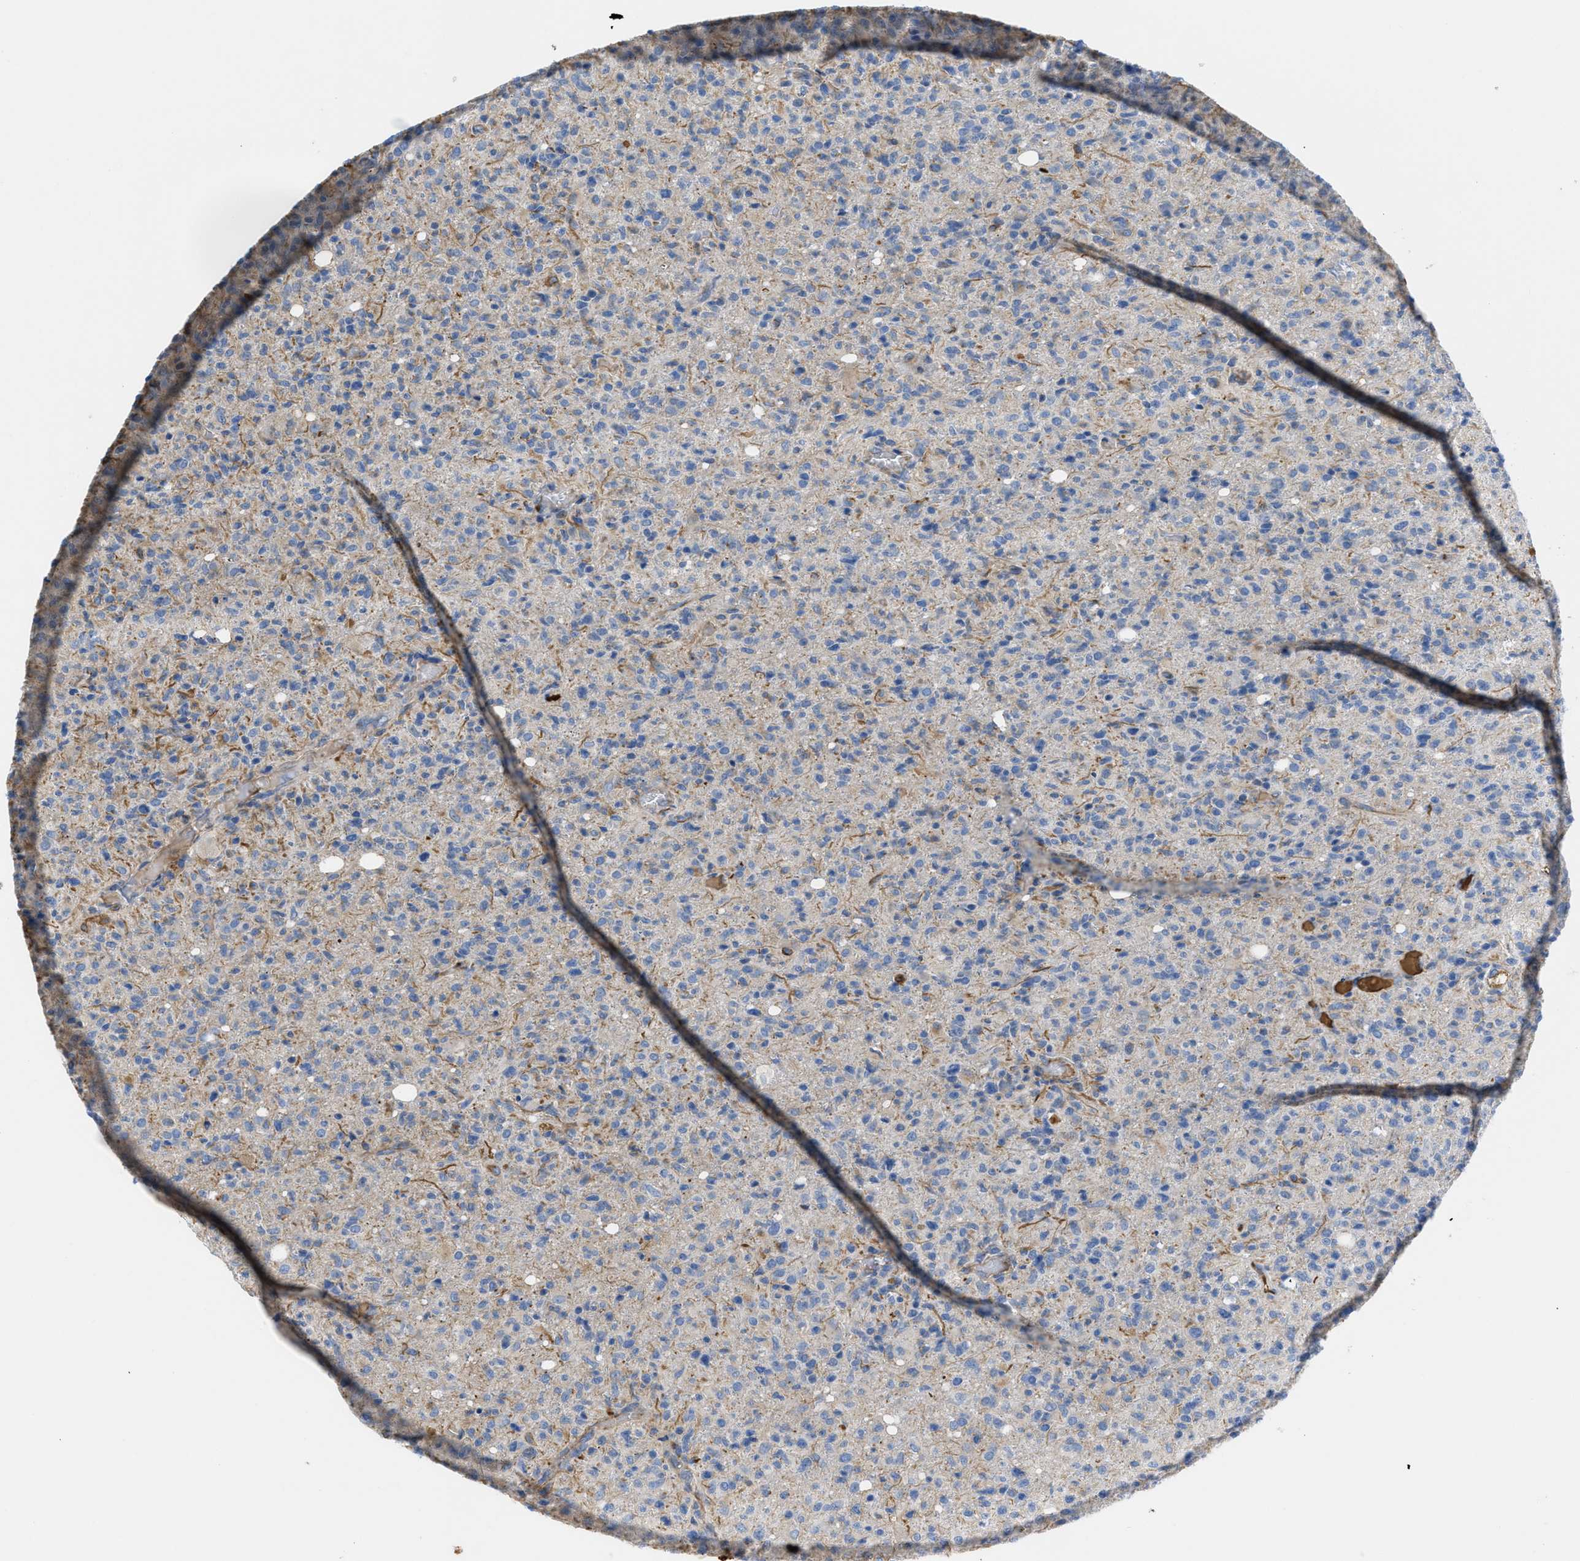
{"staining": {"intensity": "negative", "quantity": "none", "location": "none"}, "tissue": "glioma", "cell_type": "Tumor cells", "image_type": "cancer", "snomed": [{"axis": "morphology", "description": "Glioma, malignant, High grade"}, {"axis": "topography", "description": "Brain"}], "caption": "The histopathology image displays no staining of tumor cells in glioma.", "gene": "HSPG2", "patient": {"sex": "female", "age": 57}}